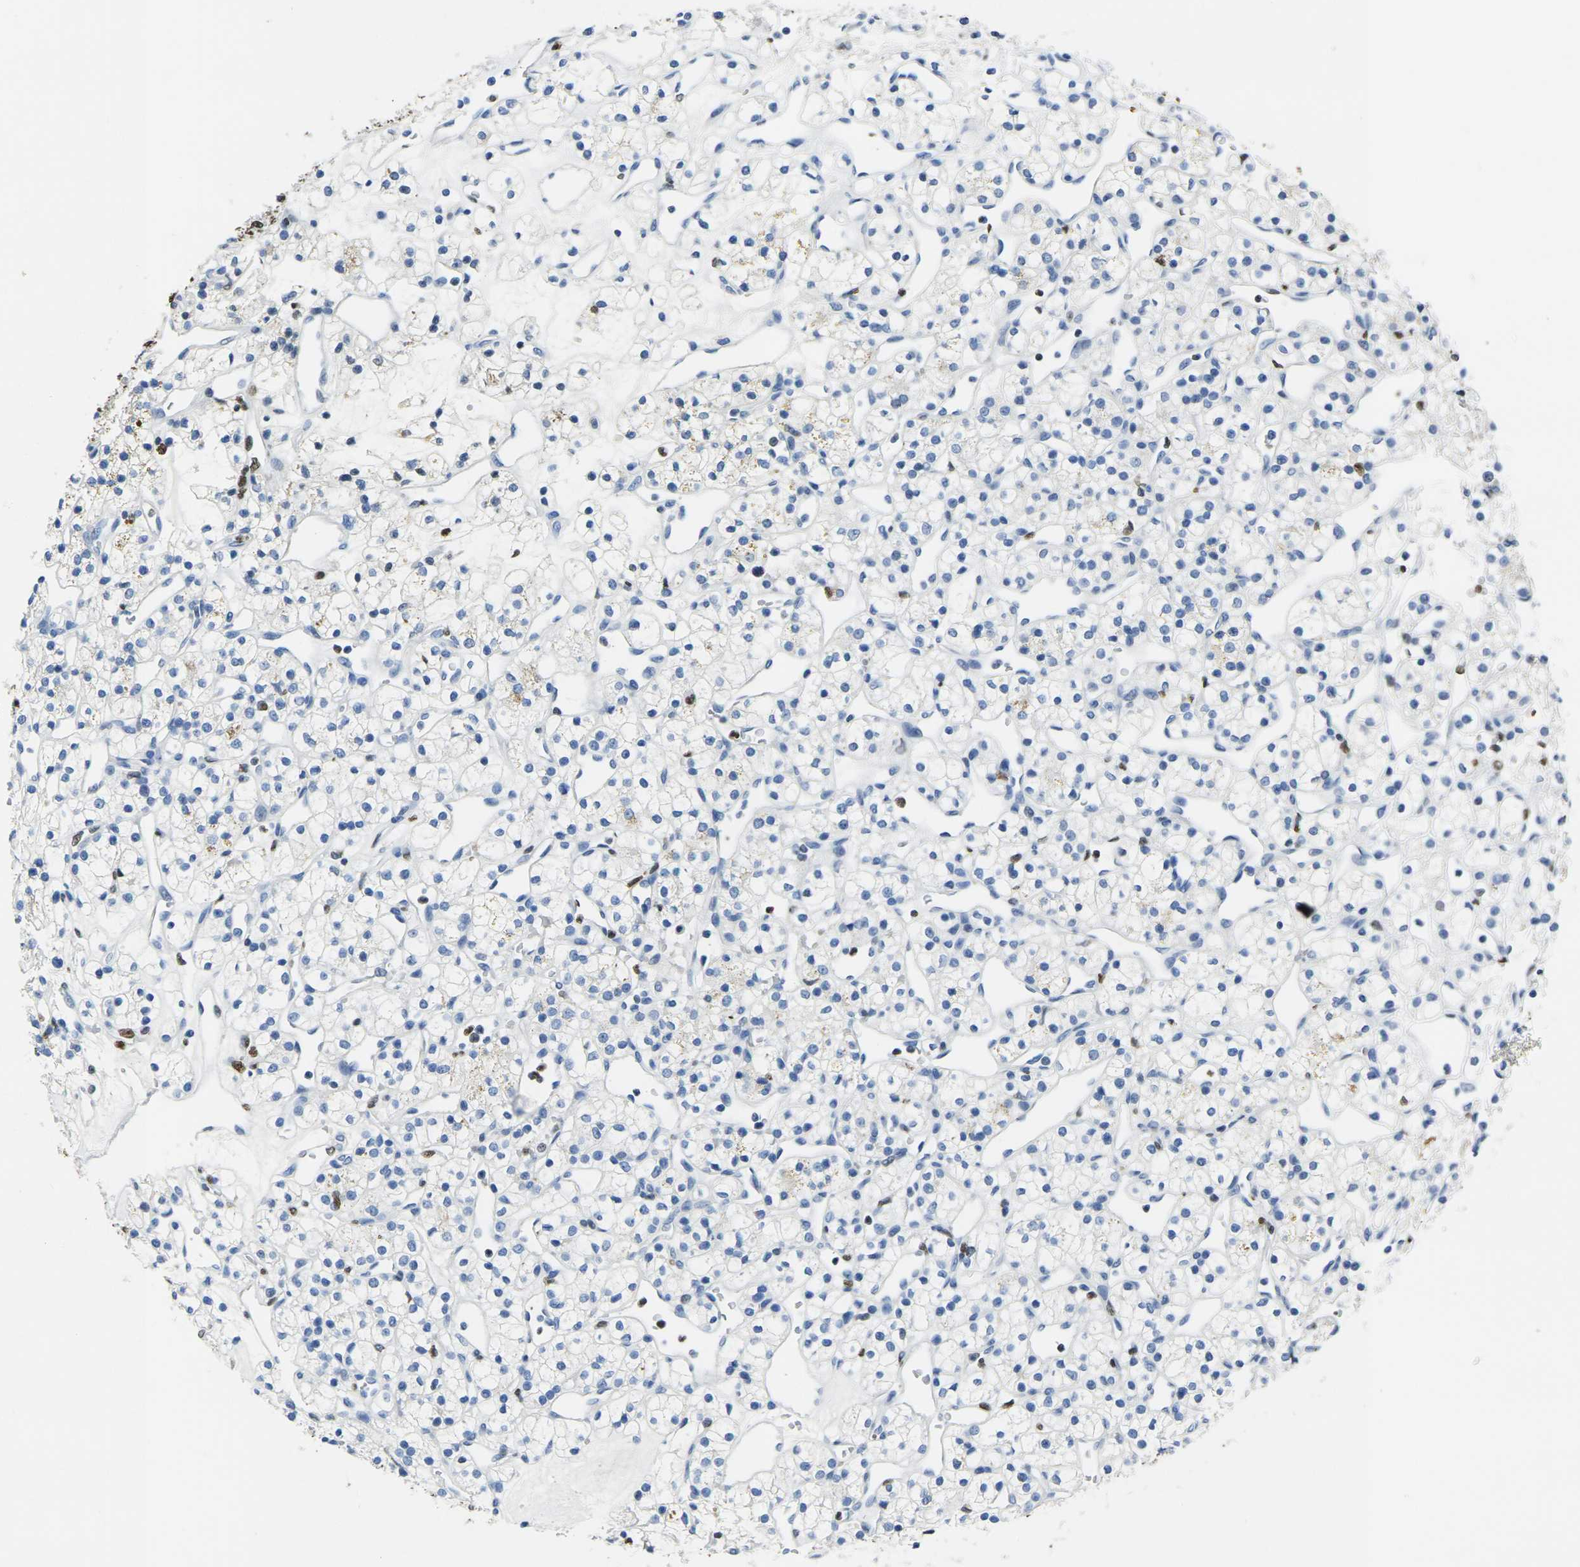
{"staining": {"intensity": "negative", "quantity": "none", "location": "none"}, "tissue": "renal cancer", "cell_type": "Tumor cells", "image_type": "cancer", "snomed": [{"axis": "morphology", "description": "Adenocarcinoma, NOS"}, {"axis": "topography", "description": "Kidney"}], "caption": "Tumor cells show no significant protein staining in renal adenocarcinoma. Brightfield microscopy of IHC stained with DAB (3,3'-diaminobenzidine) (brown) and hematoxylin (blue), captured at high magnification.", "gene": "DRAXIN", "patient": {"sex": "female", "age": 60}}